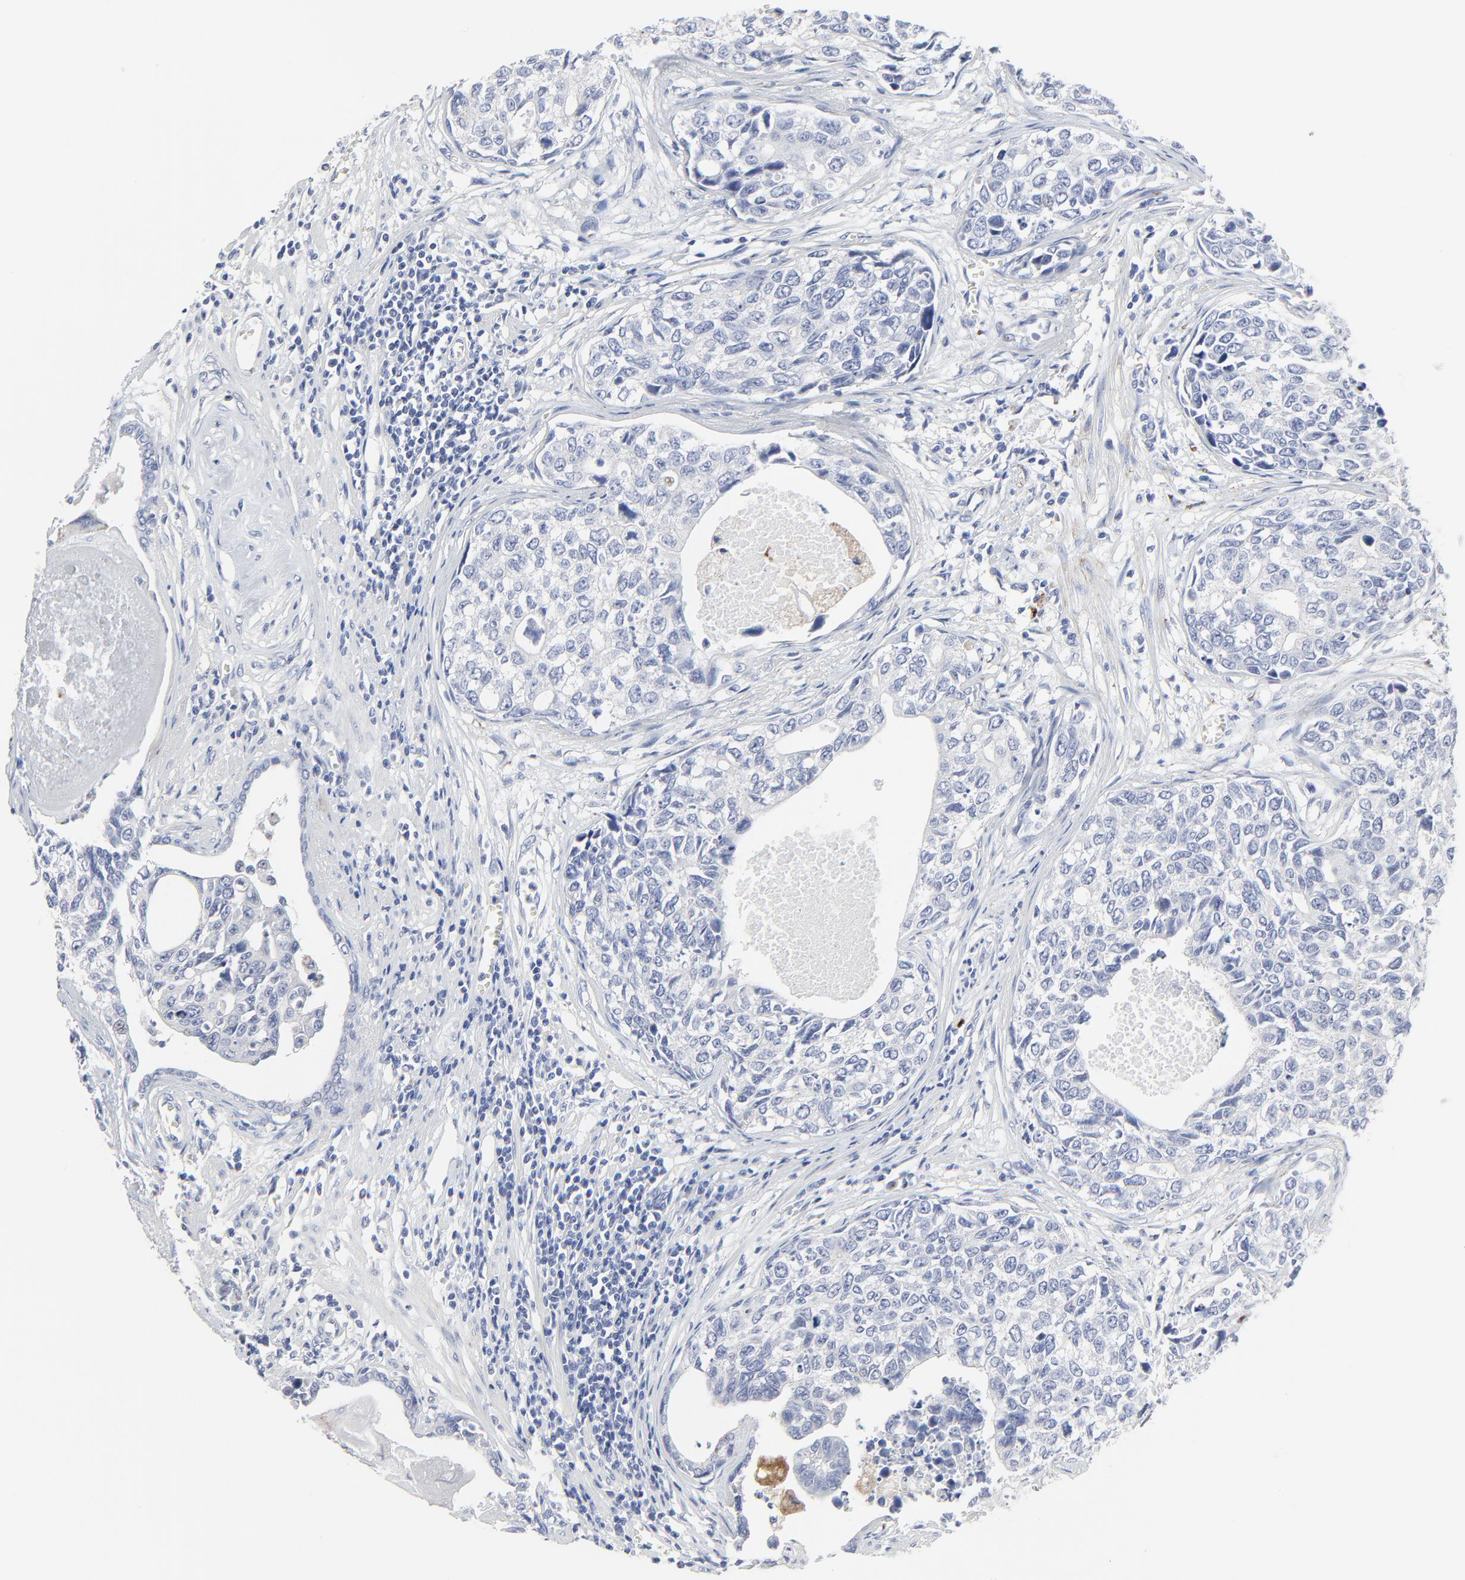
{"staining": {"intensity": "negative", "quantity": "none", "location": "none"}, "tissue": "urothelial cancer", "cell_type": "Tumor cells", "image_type": "cancer", "snomed": [{"axis": "morphology", "description": "Urothelial carcinoma, High grade"}, {"axis": "topography", "description": "Urinary bladder"}], "caption": "DAB immunohistochemical staining of human high-grade urothelial carcinoma exhibits no significant staining in tumor cells.", "gene": "DHRSX", "patient": {"sex": "male", "age": 81}}